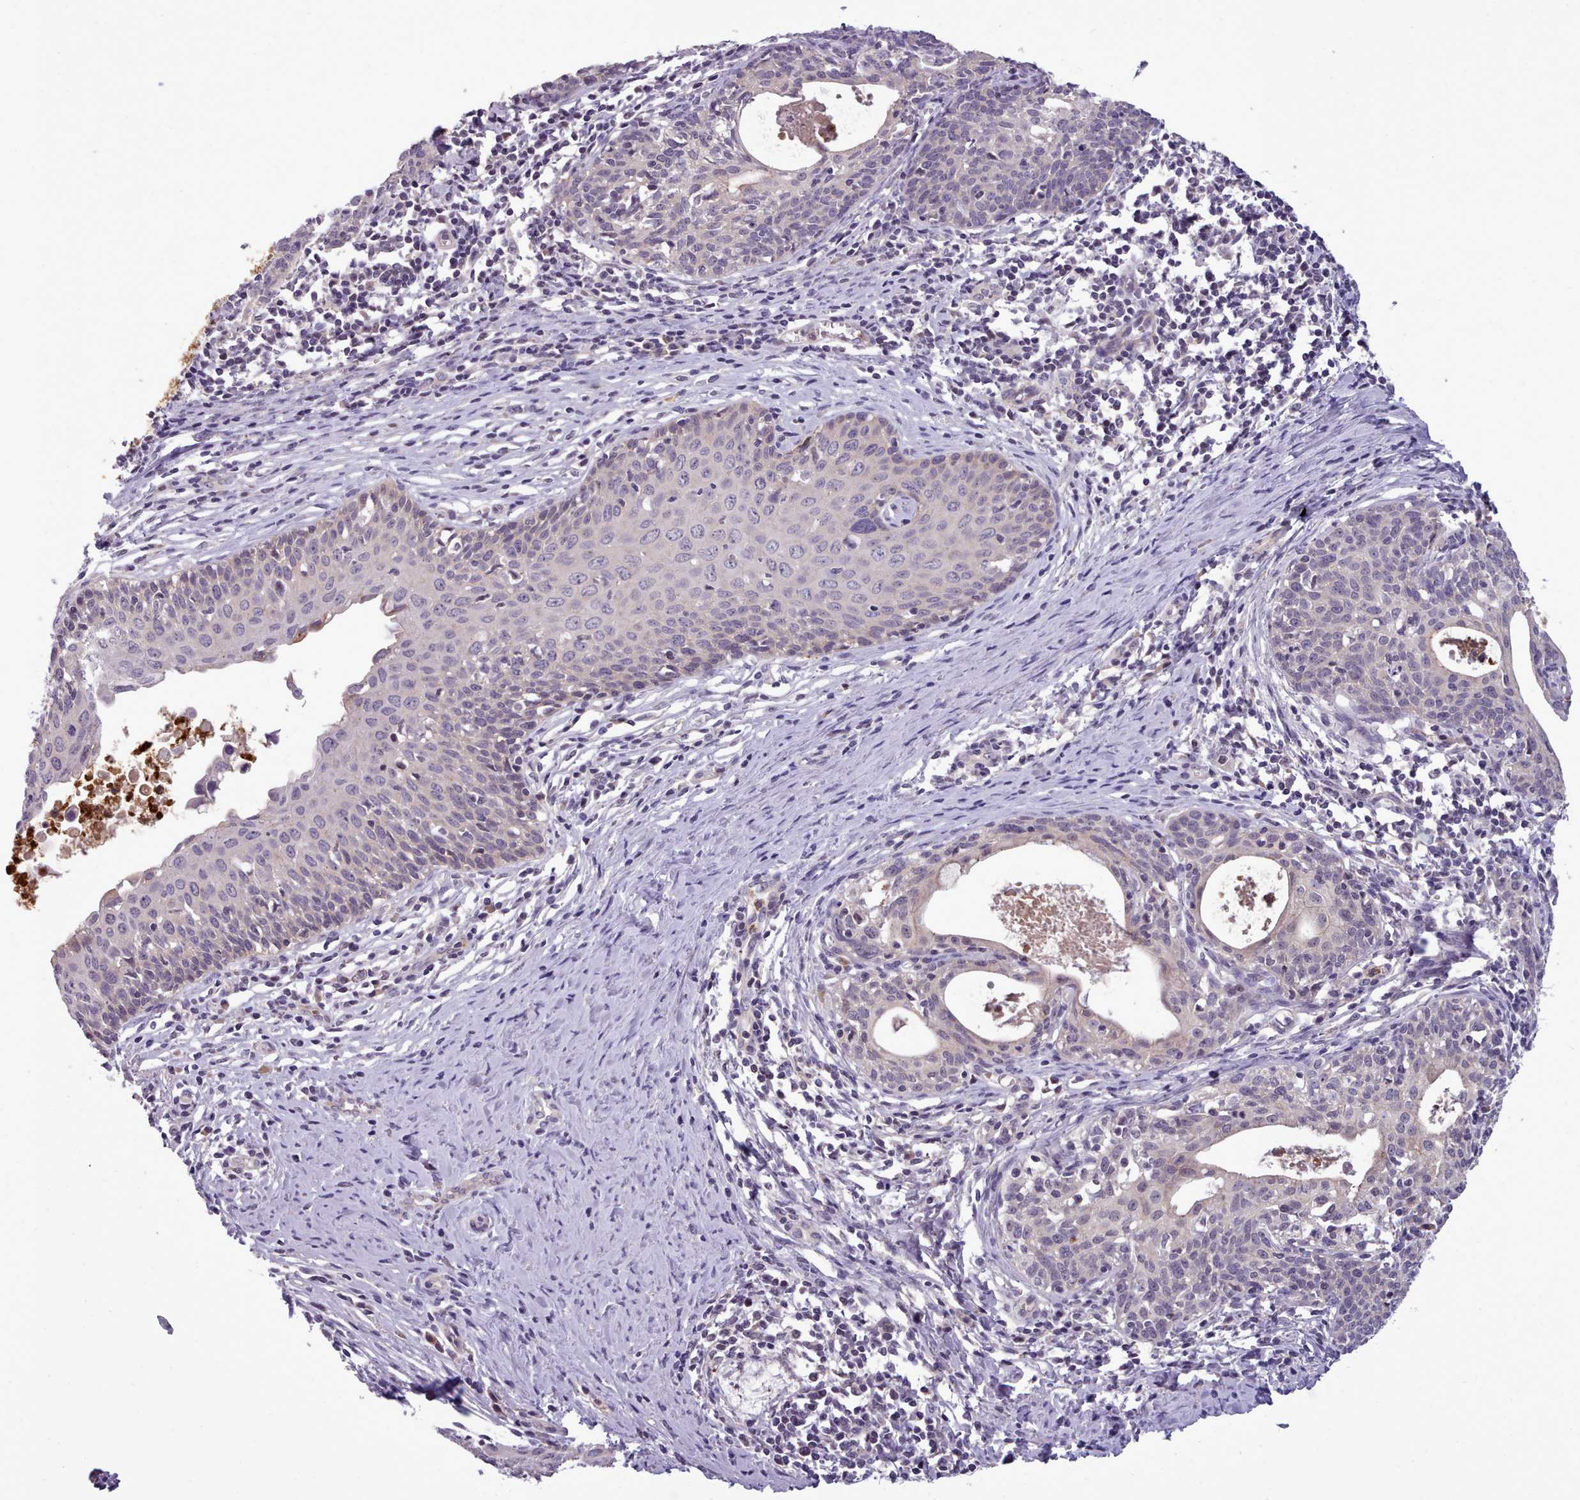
{"staining": {"intensity": "negative", "quantity": "none", "location": "none"}, "tissue": "cervical cancer", "cell_type": "Tumor cells", "image_type": "cancer", "snomed": [{"axis": "morphology", "description": "Squamous cell carcinoma, NOS"}, {"axis": "topography", "description": "Cervix"}], "caption": "IHC micrograph of human cervical cancer (squamous cell carcinoma) stained for a protein (brown), which exhibits no staining in tumor cells. The staining was performed using DAB (3,3'-diaminobenzidine) to visualize the protein expression in brown, while the nuclei were stained in blue with hematoxylin (Magnification: 20x).", "gene": "KCTD16", "patient": {"sex": "female", "age": 52}}